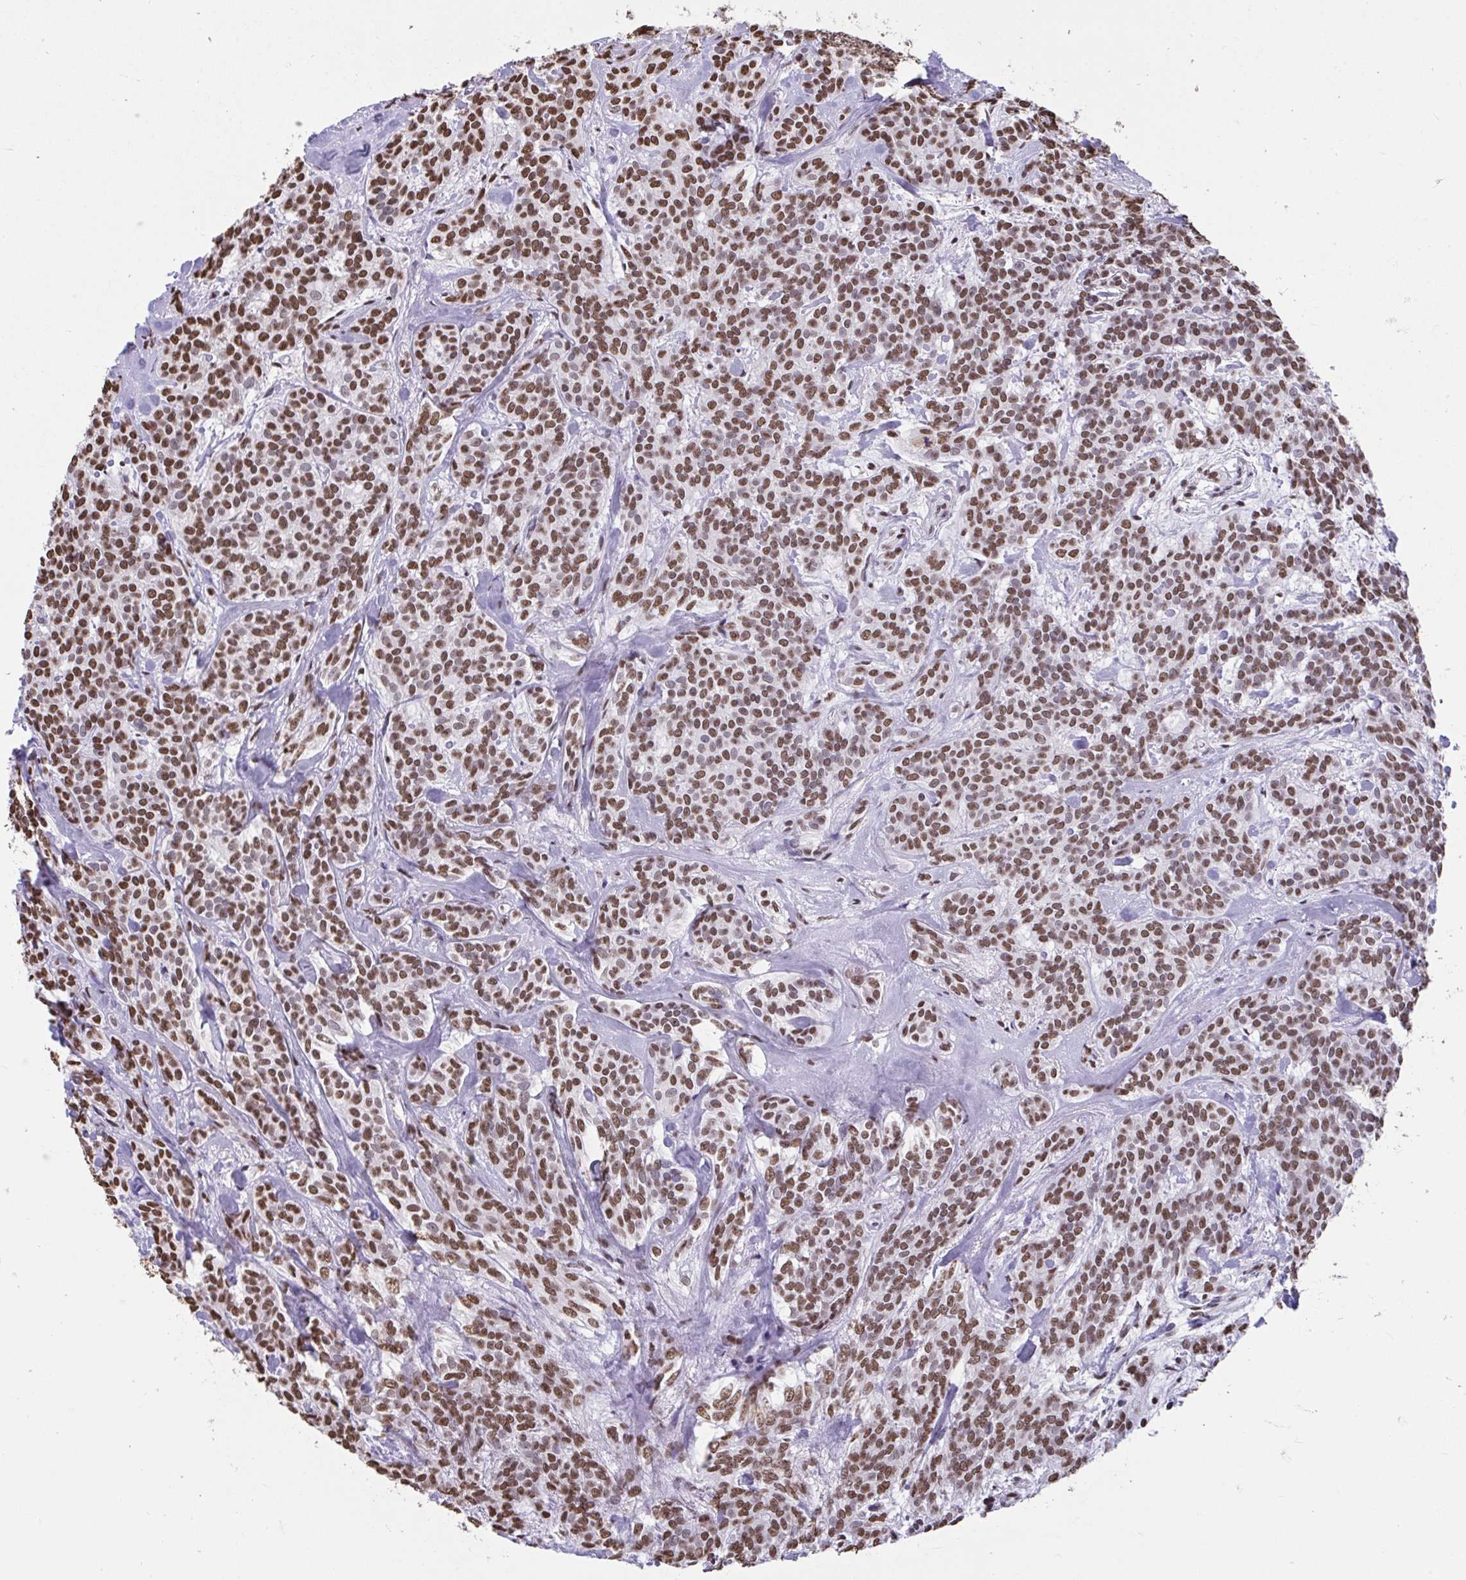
{"staining": {"intensity": "strong", "quantity": ">75%", "location": "nuclear"}, "tissue": "head and neck cancer", "cell_type": "Tumor cells", "image_type": "cancer", "snomed": [{"axis": "morphology", "description": "Adenocarcinoma, NOS"}, {"axis": "topography", "description": "Head-Neck"}], "caption": "DAB (3,3'-diaminobenzidine) immunohistochemical staining of human adenocarcinoma (head and neck) shows strong nuclear protein positivity in approximately >75% of tumor cells.", "gene": "HNRNPDL", "patient": {"sex": "female", "age": 57}}